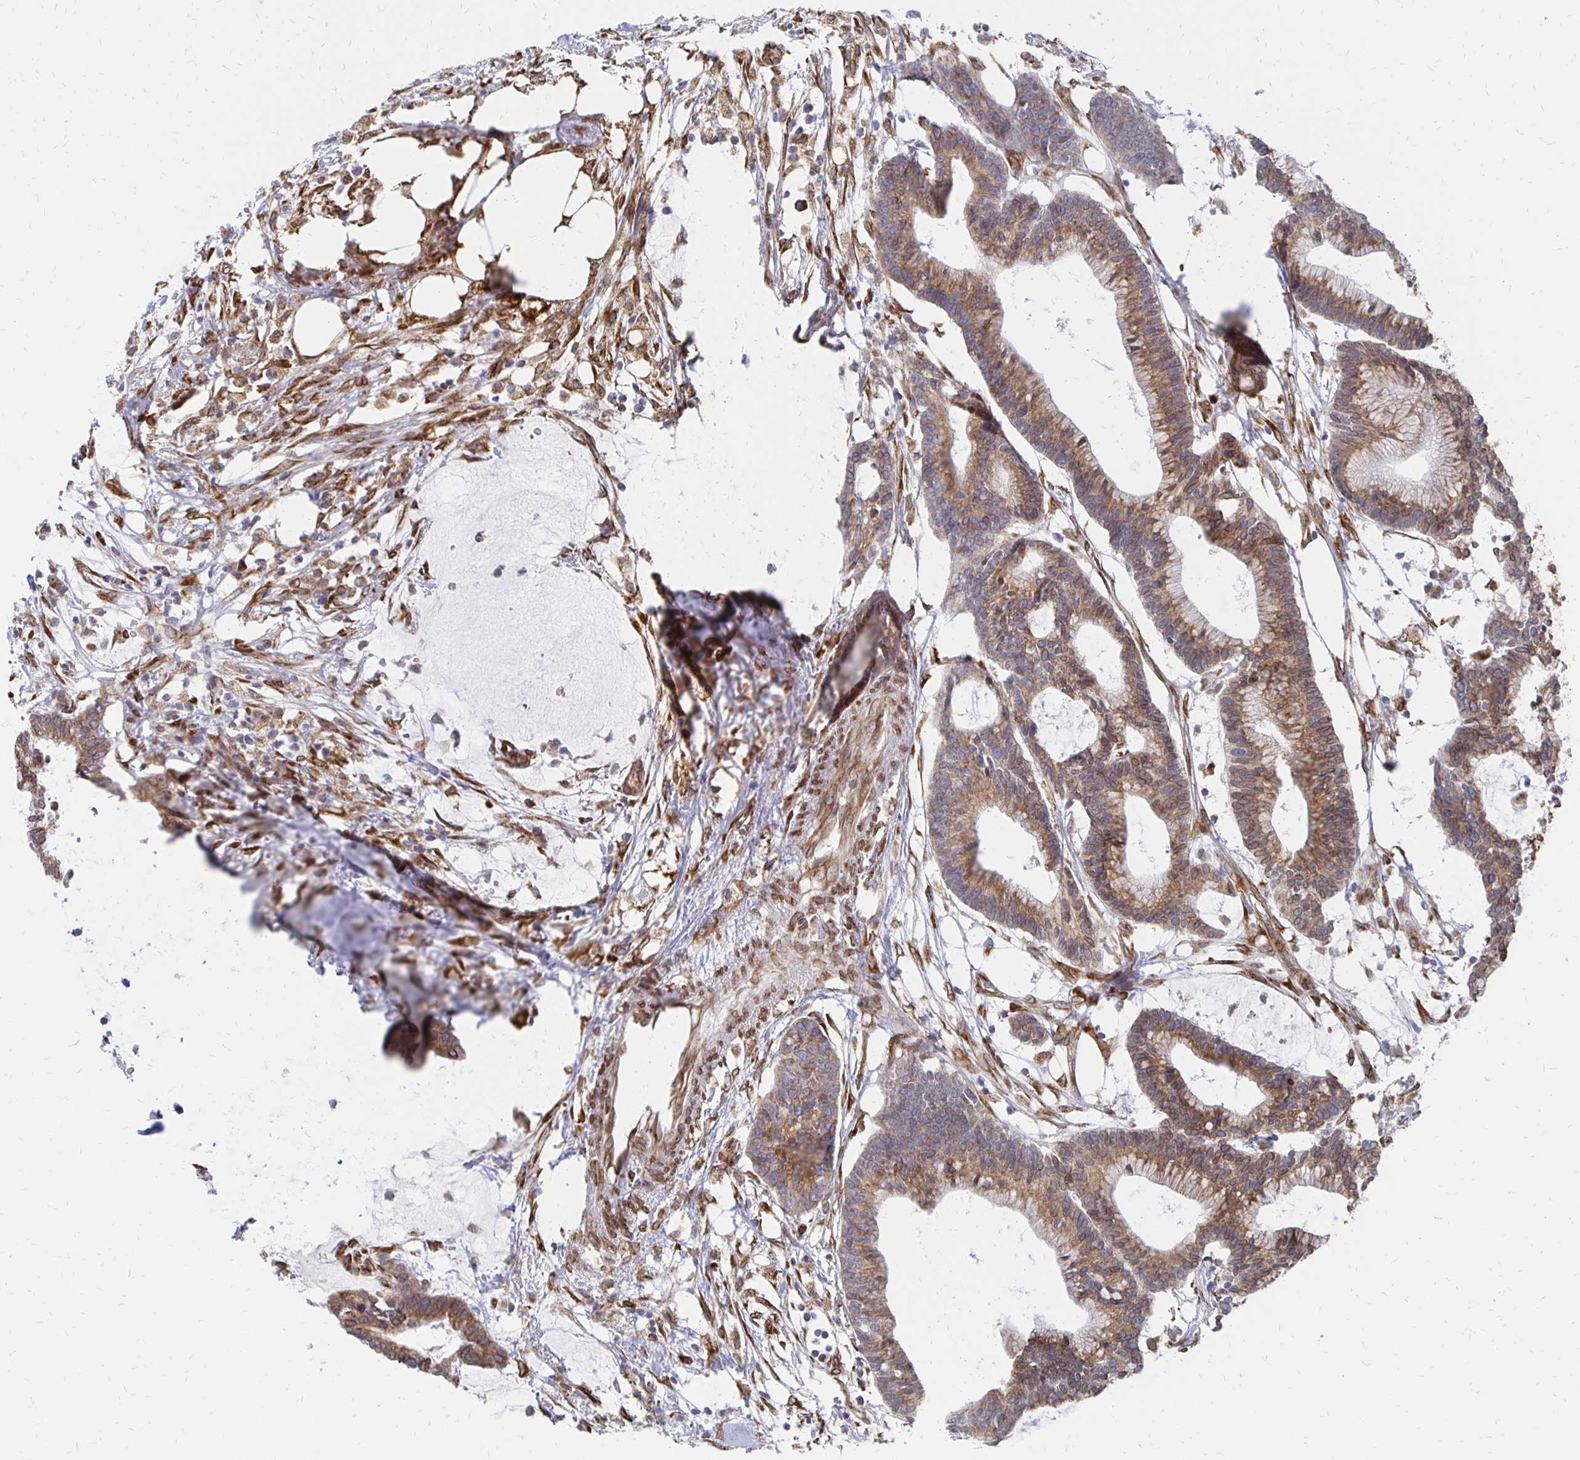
{"staining": {"intensity": "moderate", "quantity": ">75%", "location": "cytoplasmic/membranous,nuclear"}, "tissue": "colorectal cancer", "cell_type": "Tumor cells", "image_type": "cancer", "snomed": [{"axis": "morphology", "description": "Adenocarcinoma, NOS"}, {"axis": "topography", "description": "Colon"}], "caption": "Protein expression analysis of colorectal cancer reveals moderate cytoplasmic/membranous and nuclear staining in about >75% of tumor cells. (DAB IHC, brown staining for protein, blue staining for nuclei).", "gene": "PELI3", "patient": {"sex": "female", "age": 78}}